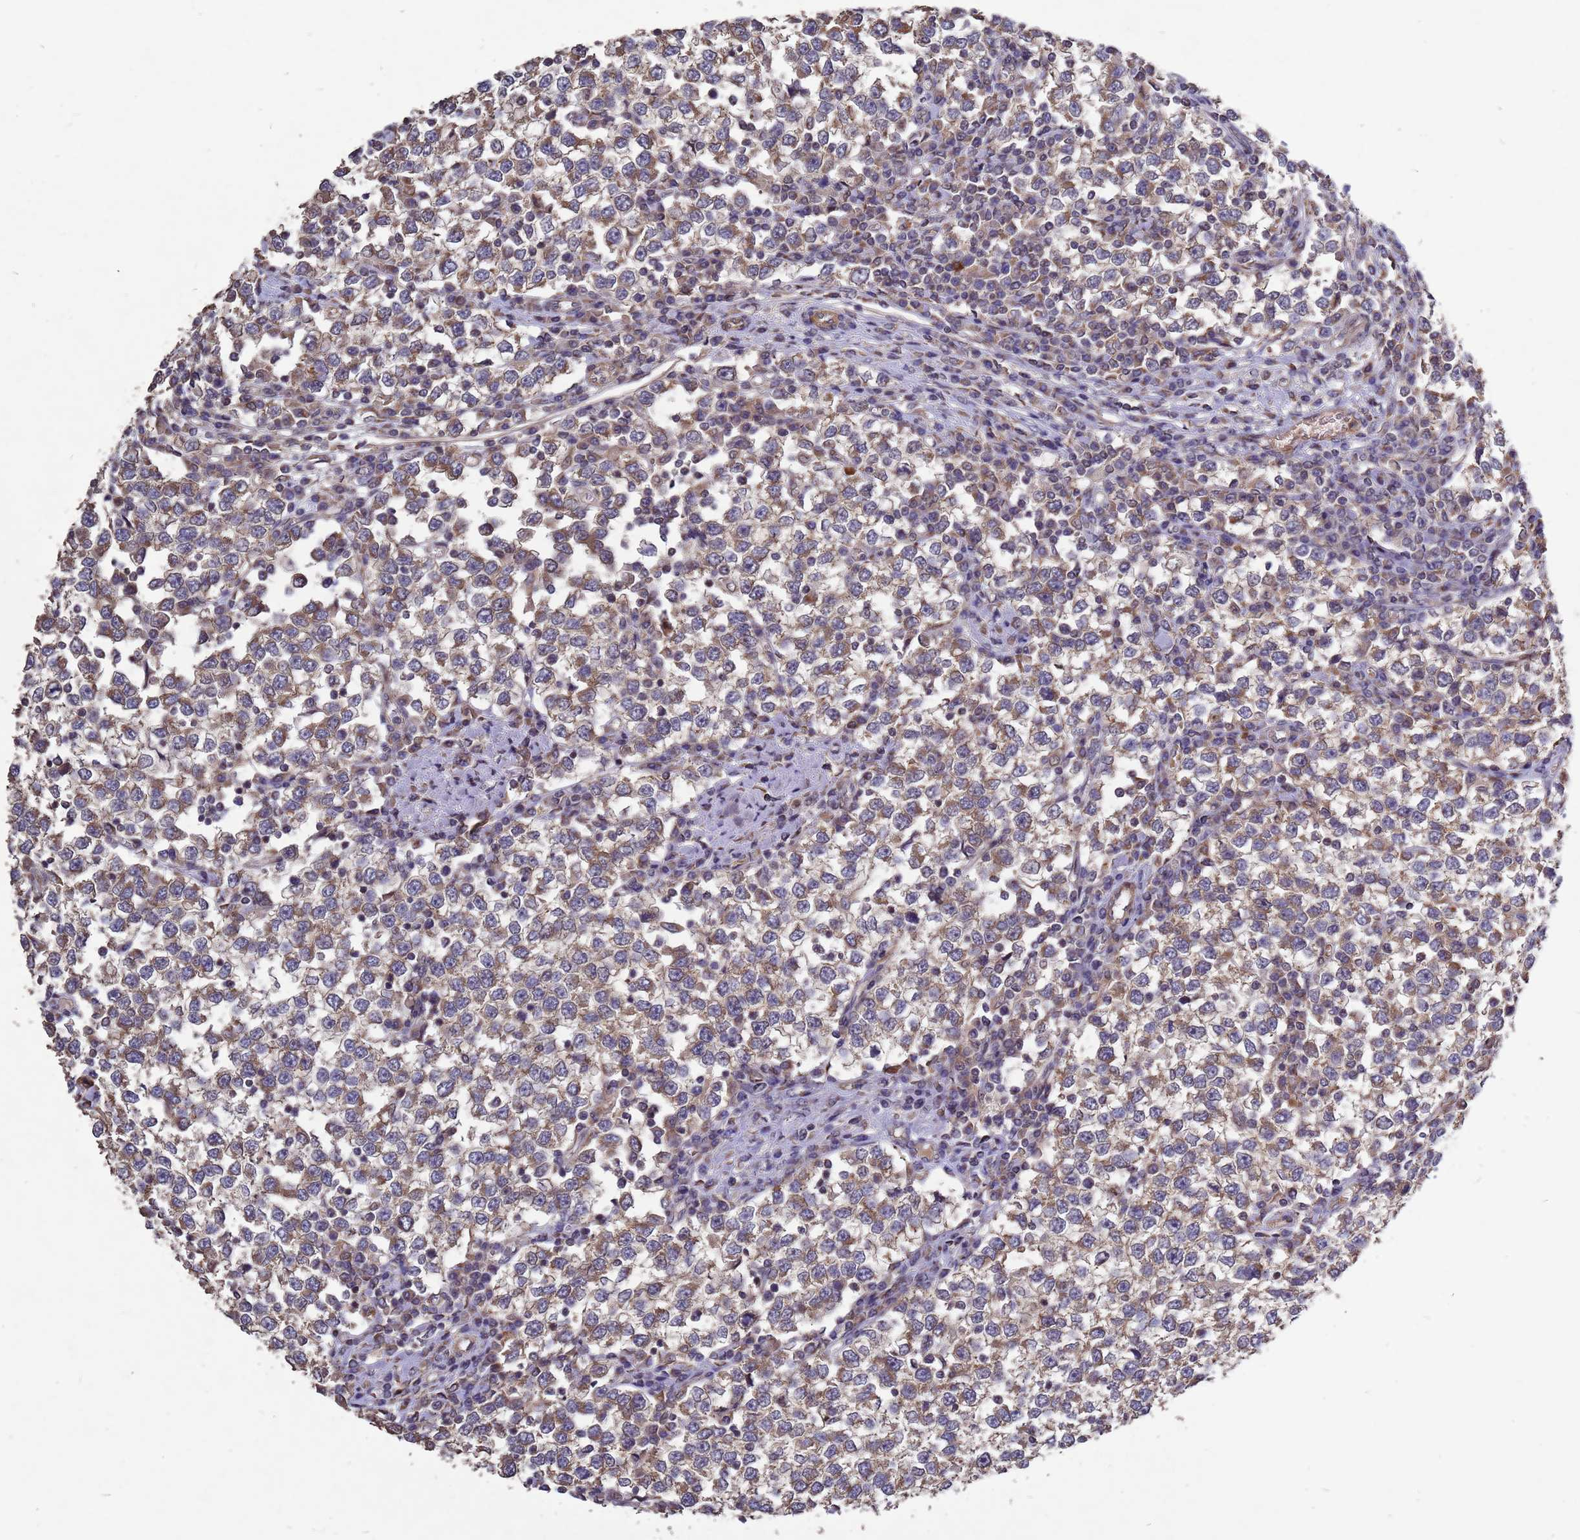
{"staining": {"intensity": "moderate", "quantity": ">75%", "location": "cytoplasmic/membranous"}, "tissue": "testis cancer", "cell_type": "Tumor cells", "image_type": "cancer", "snomed": [{"axis": "morphology", "description": "Seminoma, NOS"}, {"axis": "topography", "description": "Testis"}], "caption": "Protein staining exhibits moderate cytoplasmic/membranous expression in approximately >75% of tumor cells in testis cancer (seminoma).", "gene": "RSPRY1", "patient": {"sex": "male", "age": 65}}